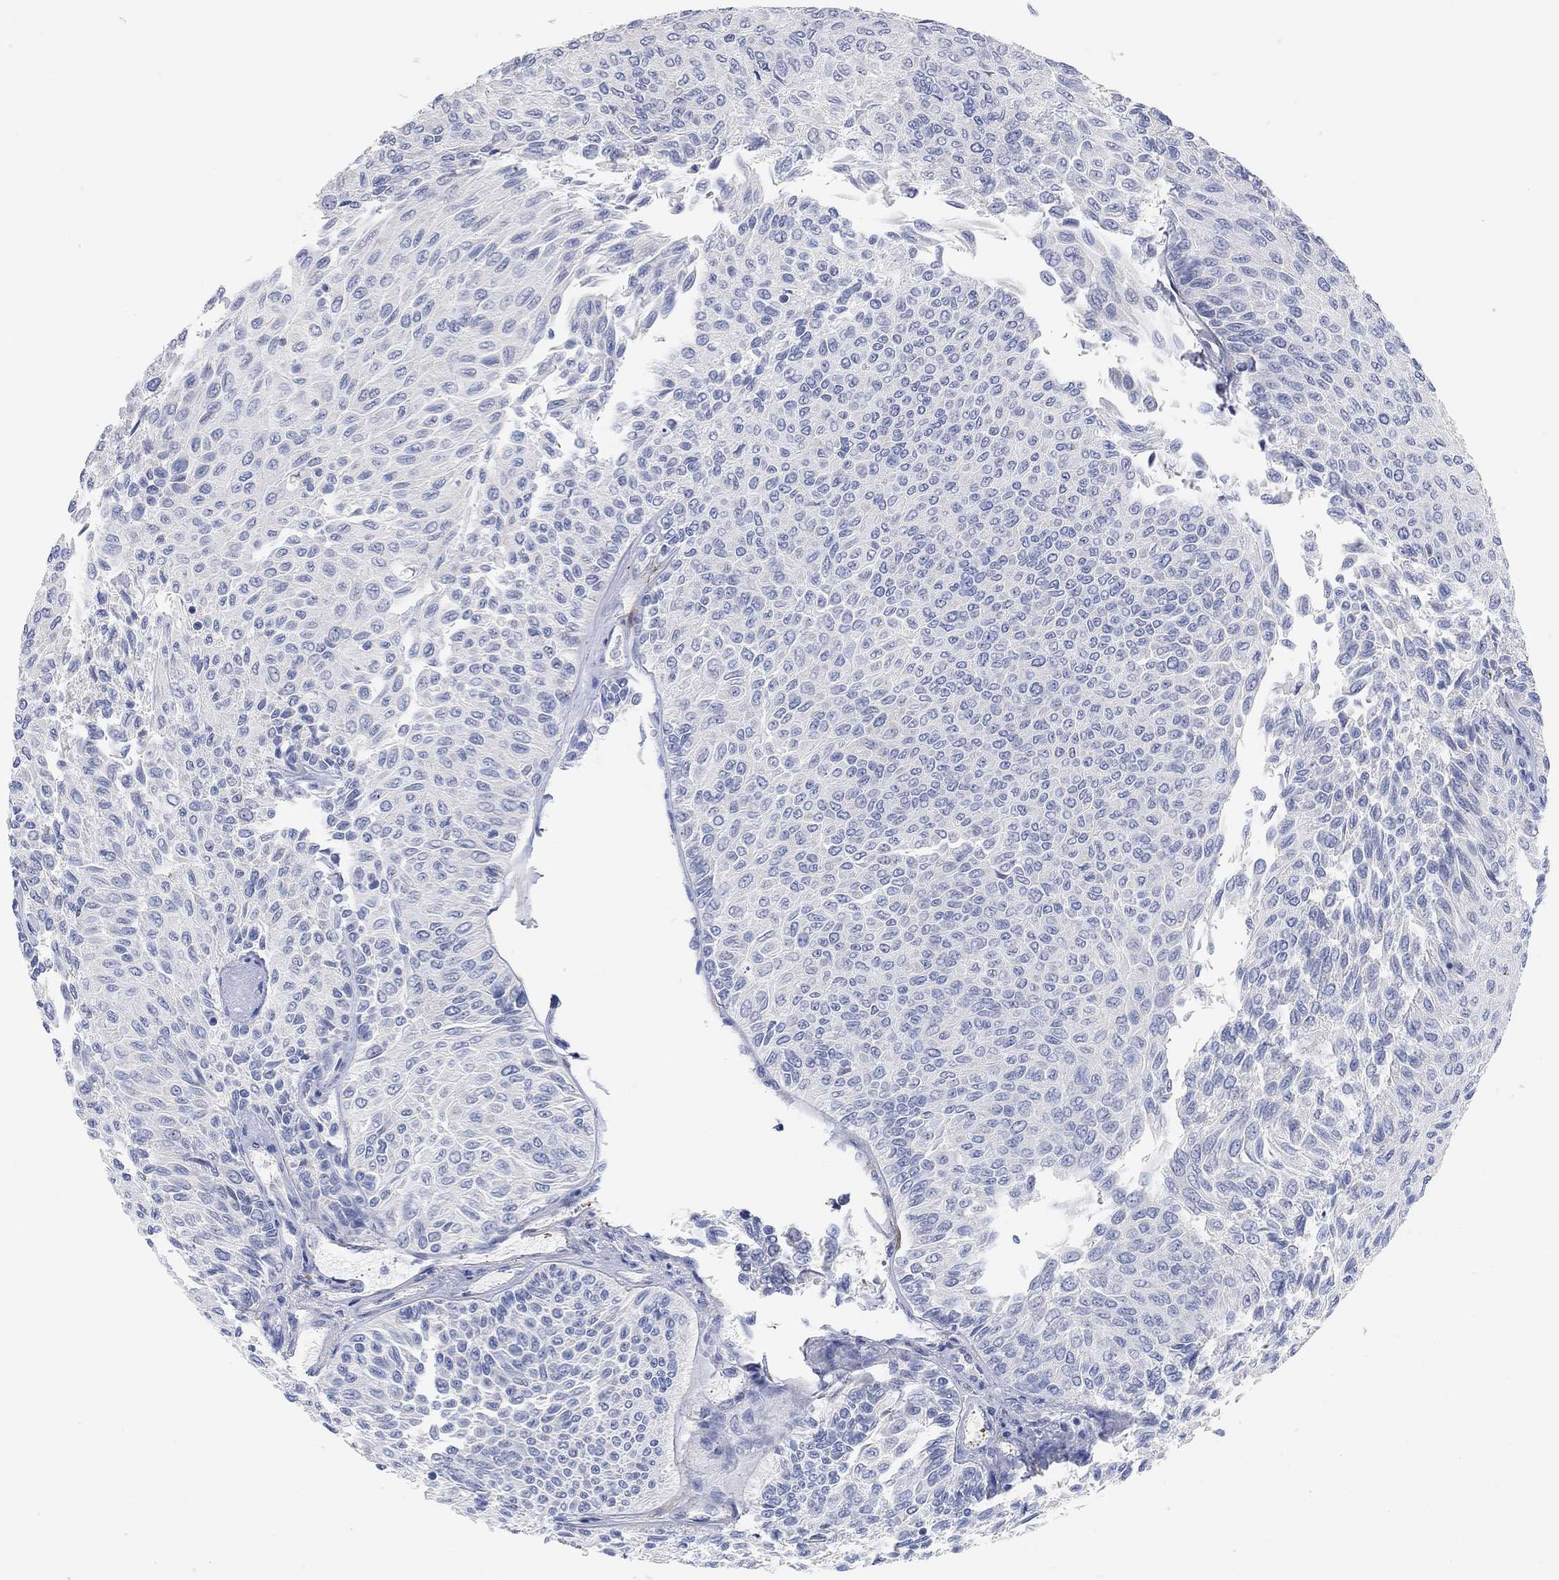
{"staining": {"intensity": "negative", "quantity": "none", "location": "none"}, "tissue": "urothelial cancer", "cell_type": "Tumor cells", "image_type": "cancer", "snomed": [{"axis": "morphology", "description": "Urothelial carcinoma, Low grade"}, {"axis": "topography", "description": "Ureter, NOS"}, {"axis": "topography", "description": "Urinary bladder"}], "caption": "Urothelial cancer was stained to show a protein in brown. There is no significant positivity in tumor cells. (Stains: DAB (3,3'-diaminobenzidine) IHC with hematoxylin counter stain, Microscopy: brightfield microscopy at high magnification).", "gene": "VAT1L", "patient": {"sex": "male", "age": 78}}